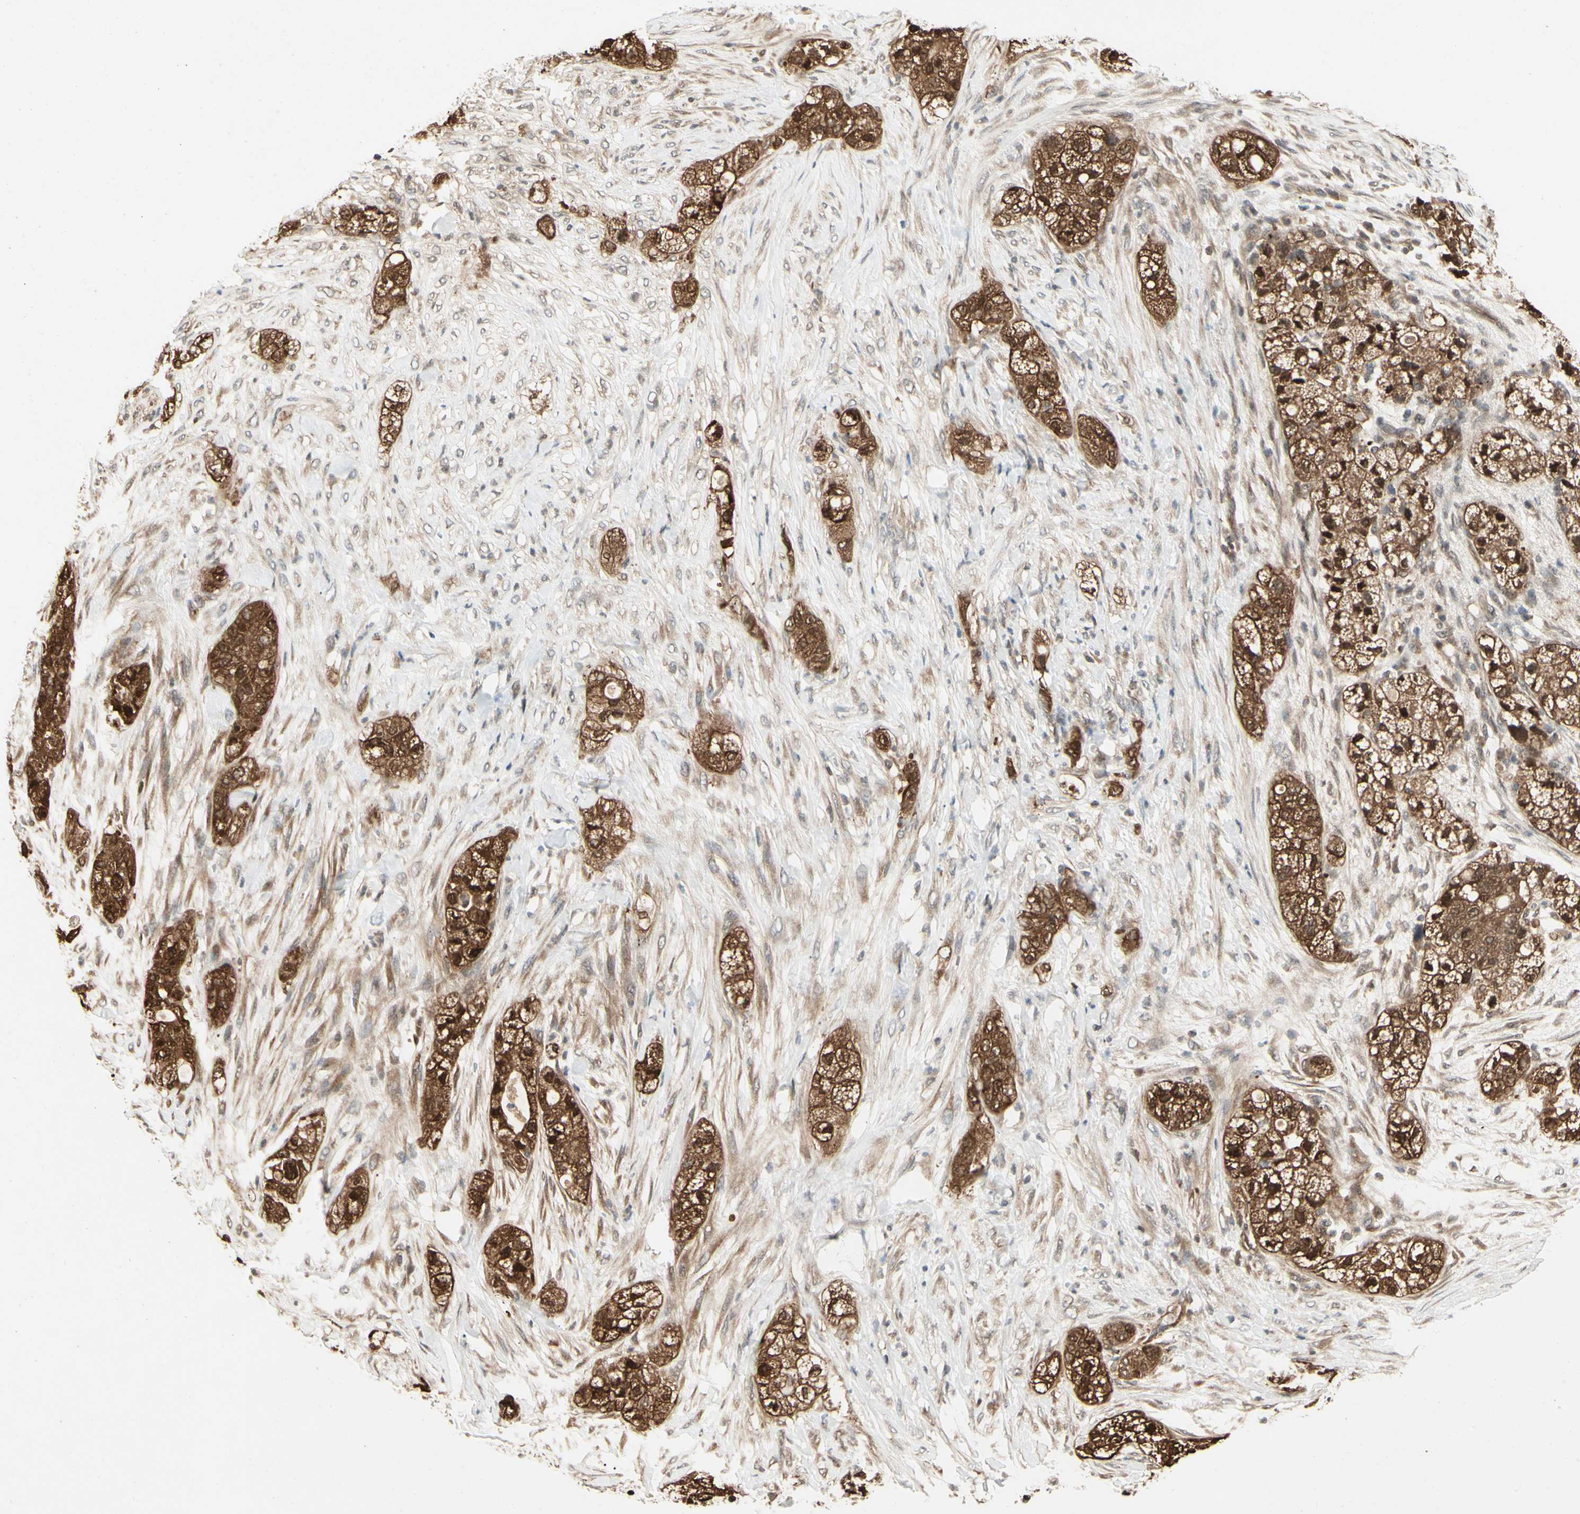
{"staining": {"intensity": "strong", "quantity": ">75%", "location": "cytoplasmic/membranous,nuclear"}, "tissue": "pancreatic cancer", "cell_type": "Tumor cells", "image_type": "cancer", "snomed": [{"axis": "morphology", "description": "Adenocarcinoma, NOS"}, {"axis": "topography", "description": "Pancreas"}], "caption": "Tumor cells reveal strong cytoplasmic/membranous and nuclear staining in approximately >75% of cells in pancreatic cancer (adenocarcinoma).", "gene": "YWHAQ", "patient": {"sex": "female", "age": 78}}